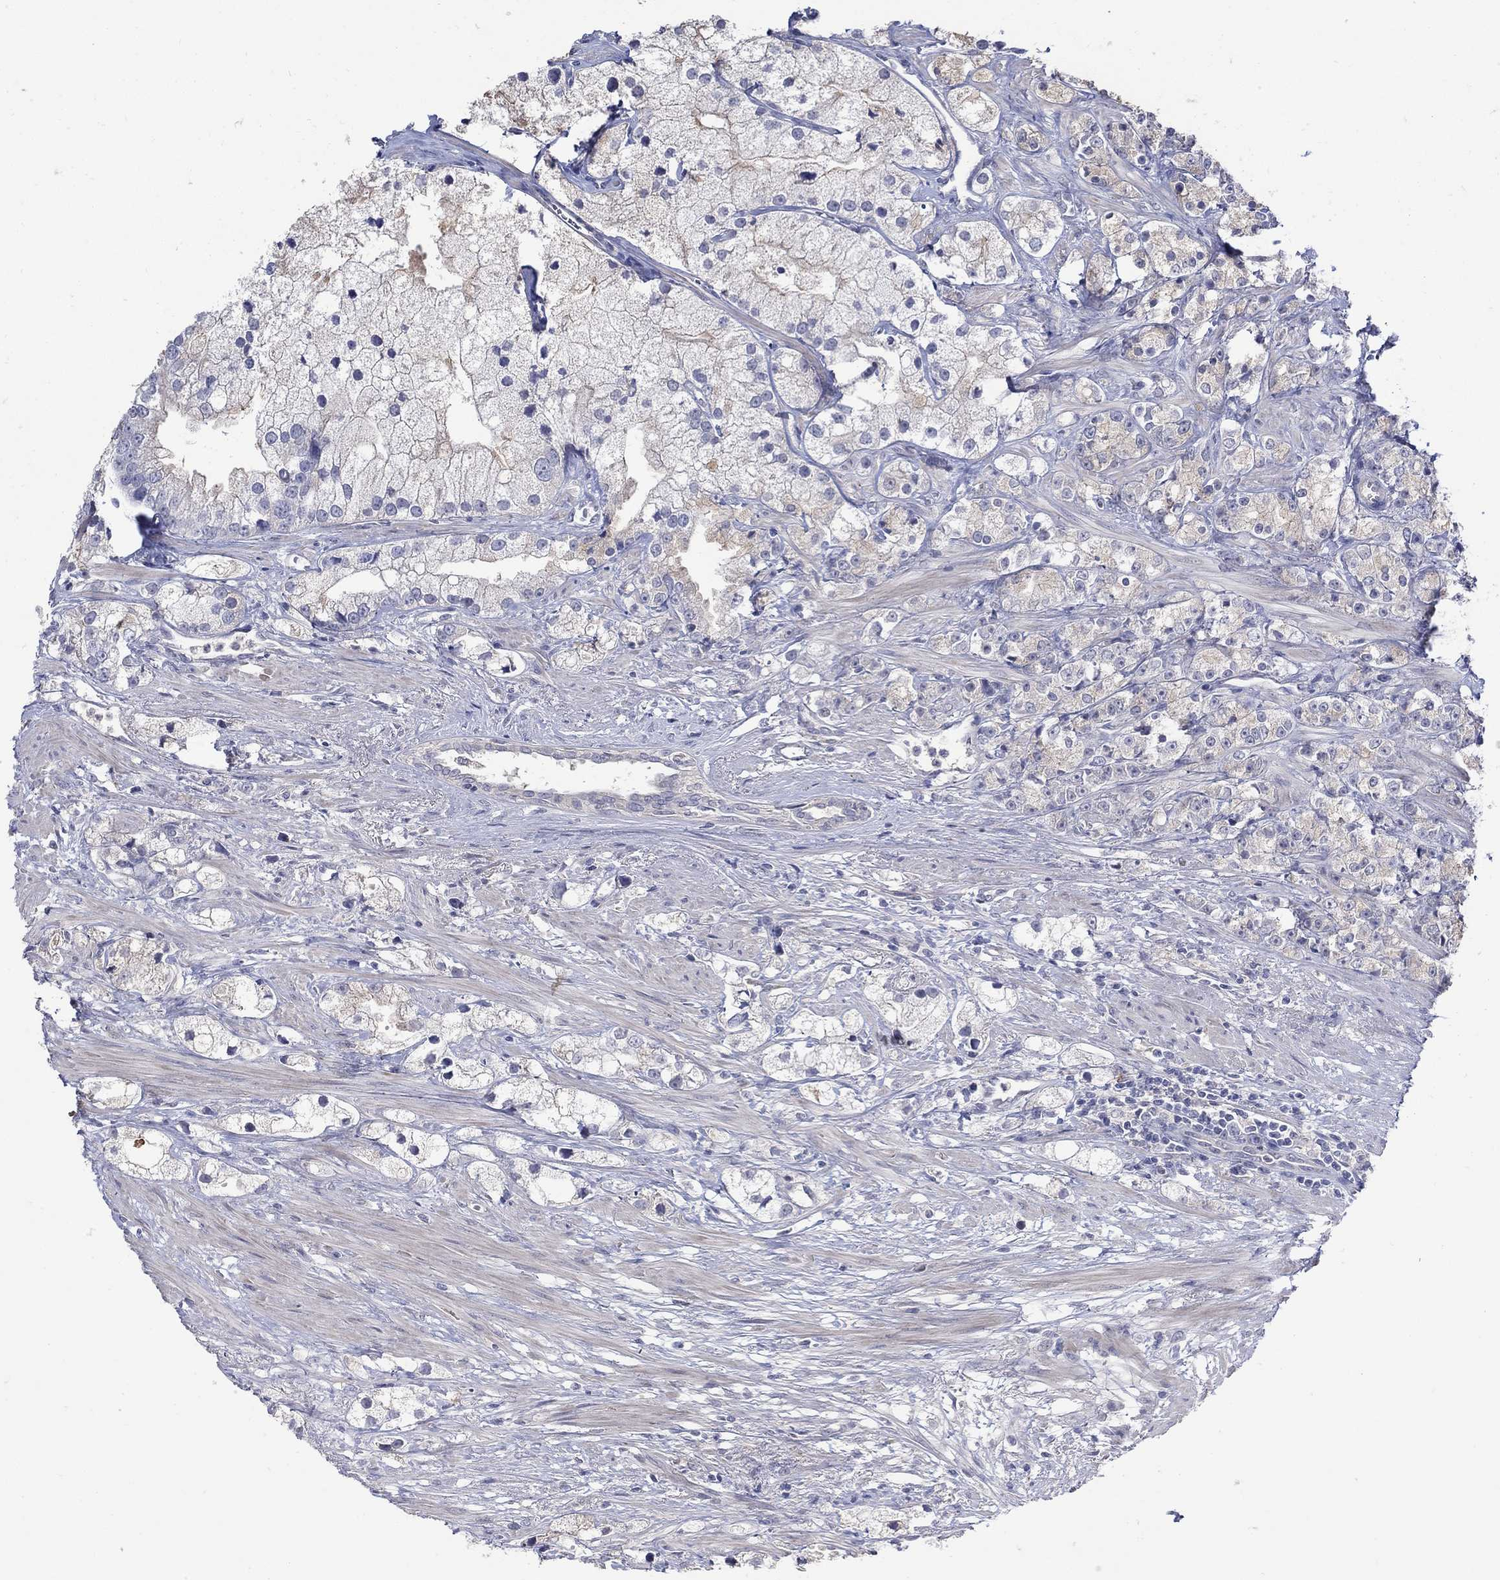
{"staining": {"intensity": "negative", "quantity": "none", "location": "none"}, "tissue": "prostate cancer", "cell_type": "Tumor cells", "image_type": "cancer", "snomed": [{"axis": "morphology", "description": "Adenocarcinoma, NOS"}, {"axis": "topography", "description": "Prostate and seminal vesicle, NOS"}, {"axis": "topography", "description": "Prostate"}], "caption": "A micrograph of human adenocarcinoma (prostate) is negative for staining in tumor cells. (DAB (3,3'-diaminobenzidine) IHC visualized using brightfield microscopy, high magnification).", "gene": "CETN1", "patient": {"sex": "male", "age": 79}}